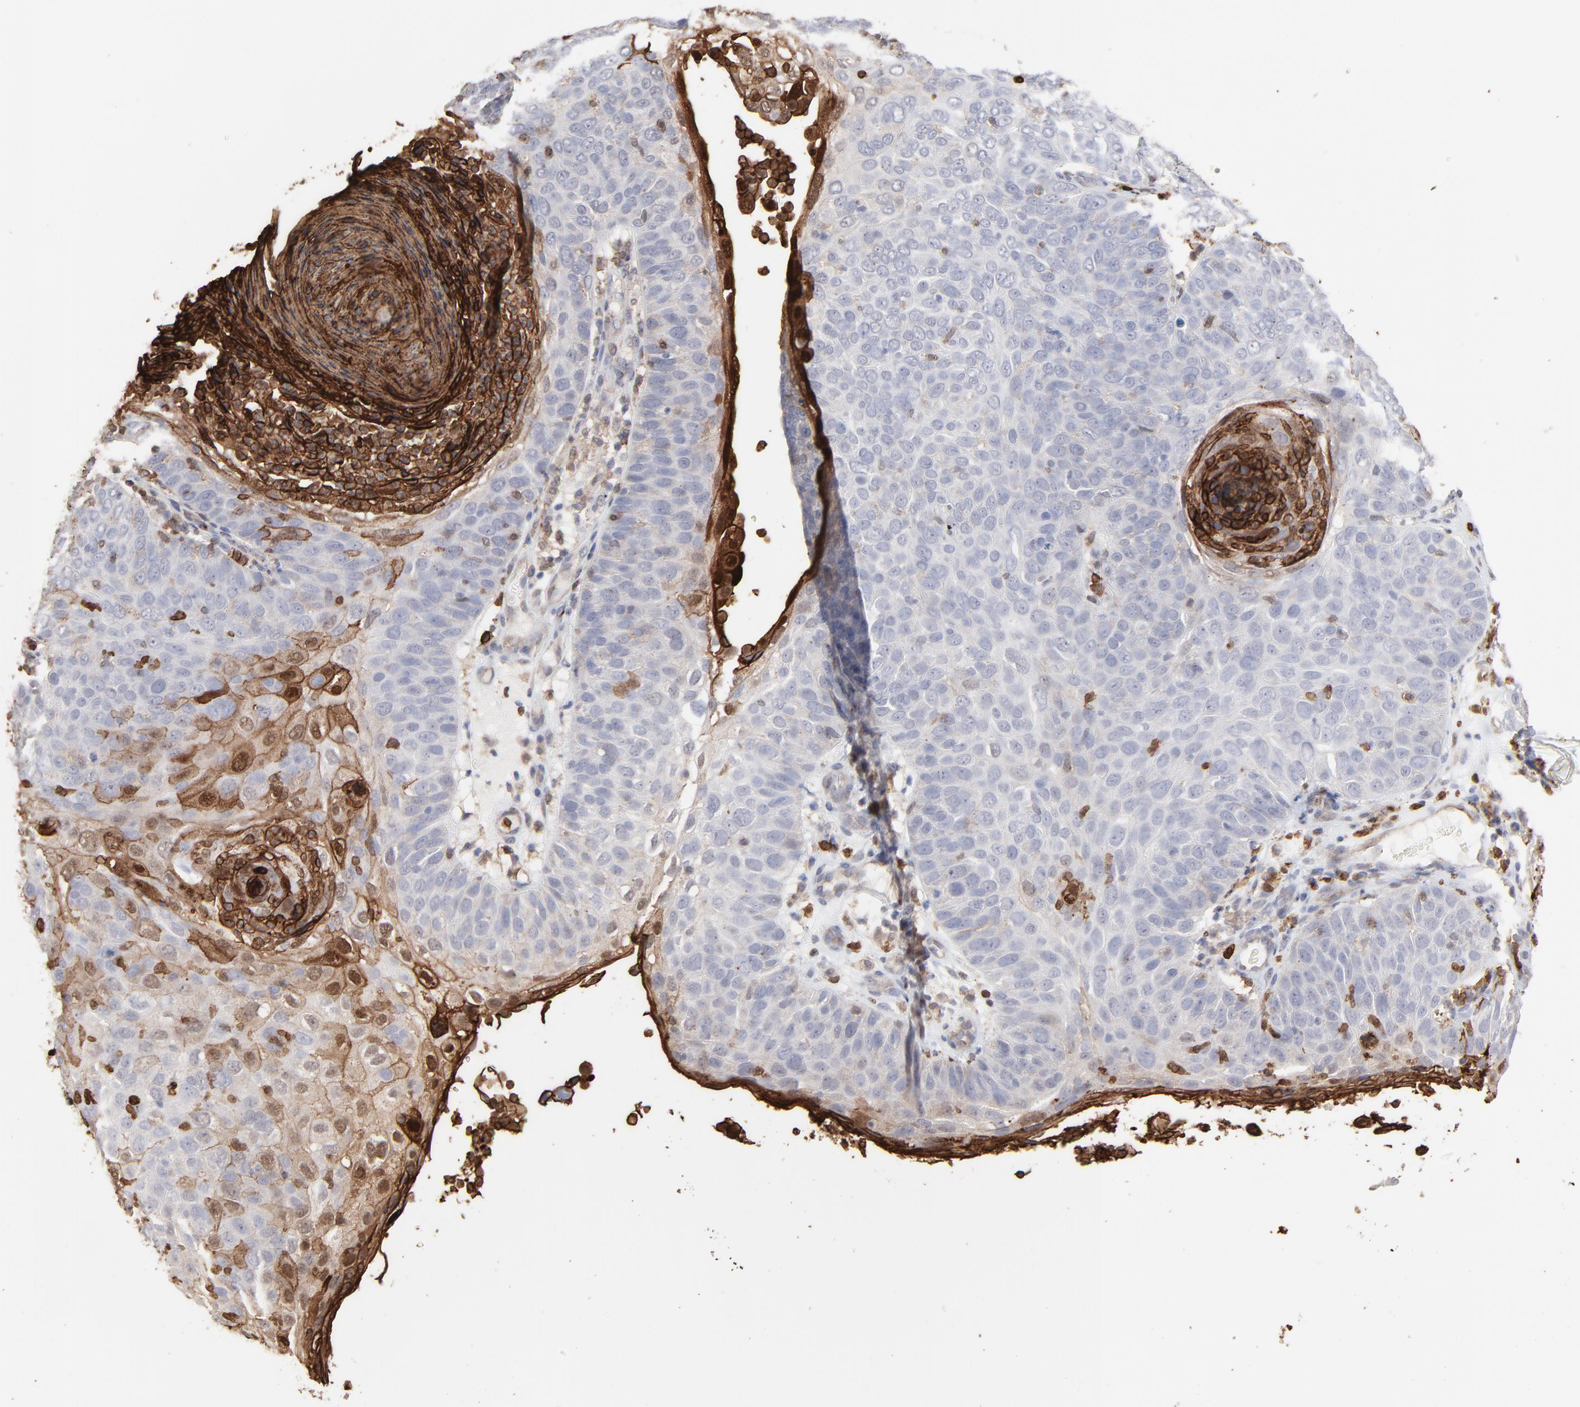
{"staining": {"intensity": "strong", "quantity": "<25%", "location": "cytoplasmic/membranous,nuclear"}, "tissue": "skin cancer", "cell_type": "Tumor cells", "image_type": "cancer", "snomed": [{"axis": "morphology", "description": "Squamous cell carcinoma, NOS"}, {"axis": "topography", "description": "Skin"}], "caption": "This histopathology image displays IHC staining of human skin squamous cell carcinoma, with medium strong cytoplasmic/membranous and nuclear staining in about <25% of tumor cells.", "gene": "SLC6A14", "patient": {"sex": "male", "age": 87}}